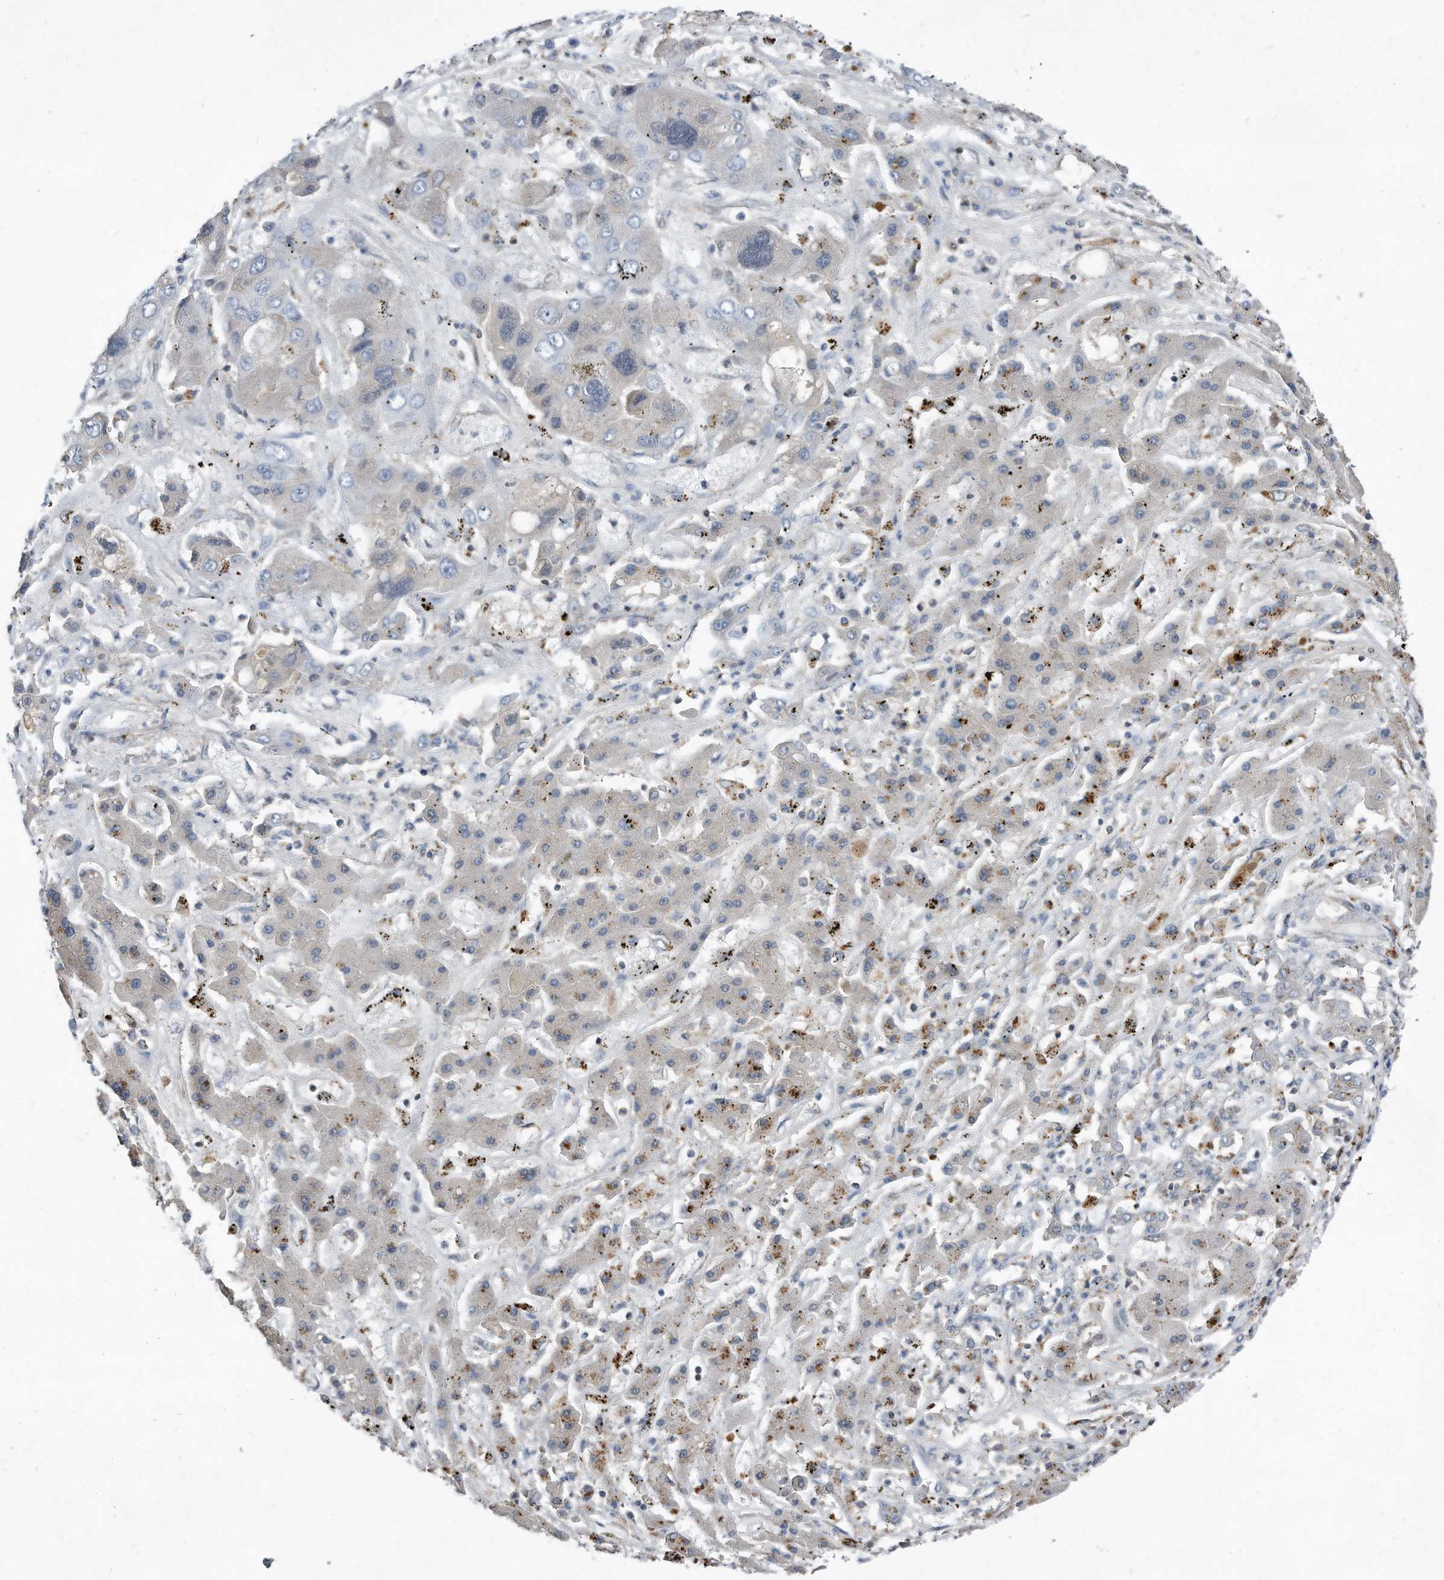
{"staining": {"intensity": "negative", "quantity": "none", "location": "none"}, "tissue": "liver cancer", "cell_type": "Tumor cells", "image_type": "cancer", "snomed": [{"axis": "morphology", "description": "Cholangiocarcinoma"}, {"axis": "topography", "description": "Liver"}], "caption": "This is an IHC photomicrograph of human cholangiocarcinoma (liver). There is no positivity in tumor cells.", "gene": "MAP2K6", "patient": {"sex": "male", "age": 67}}